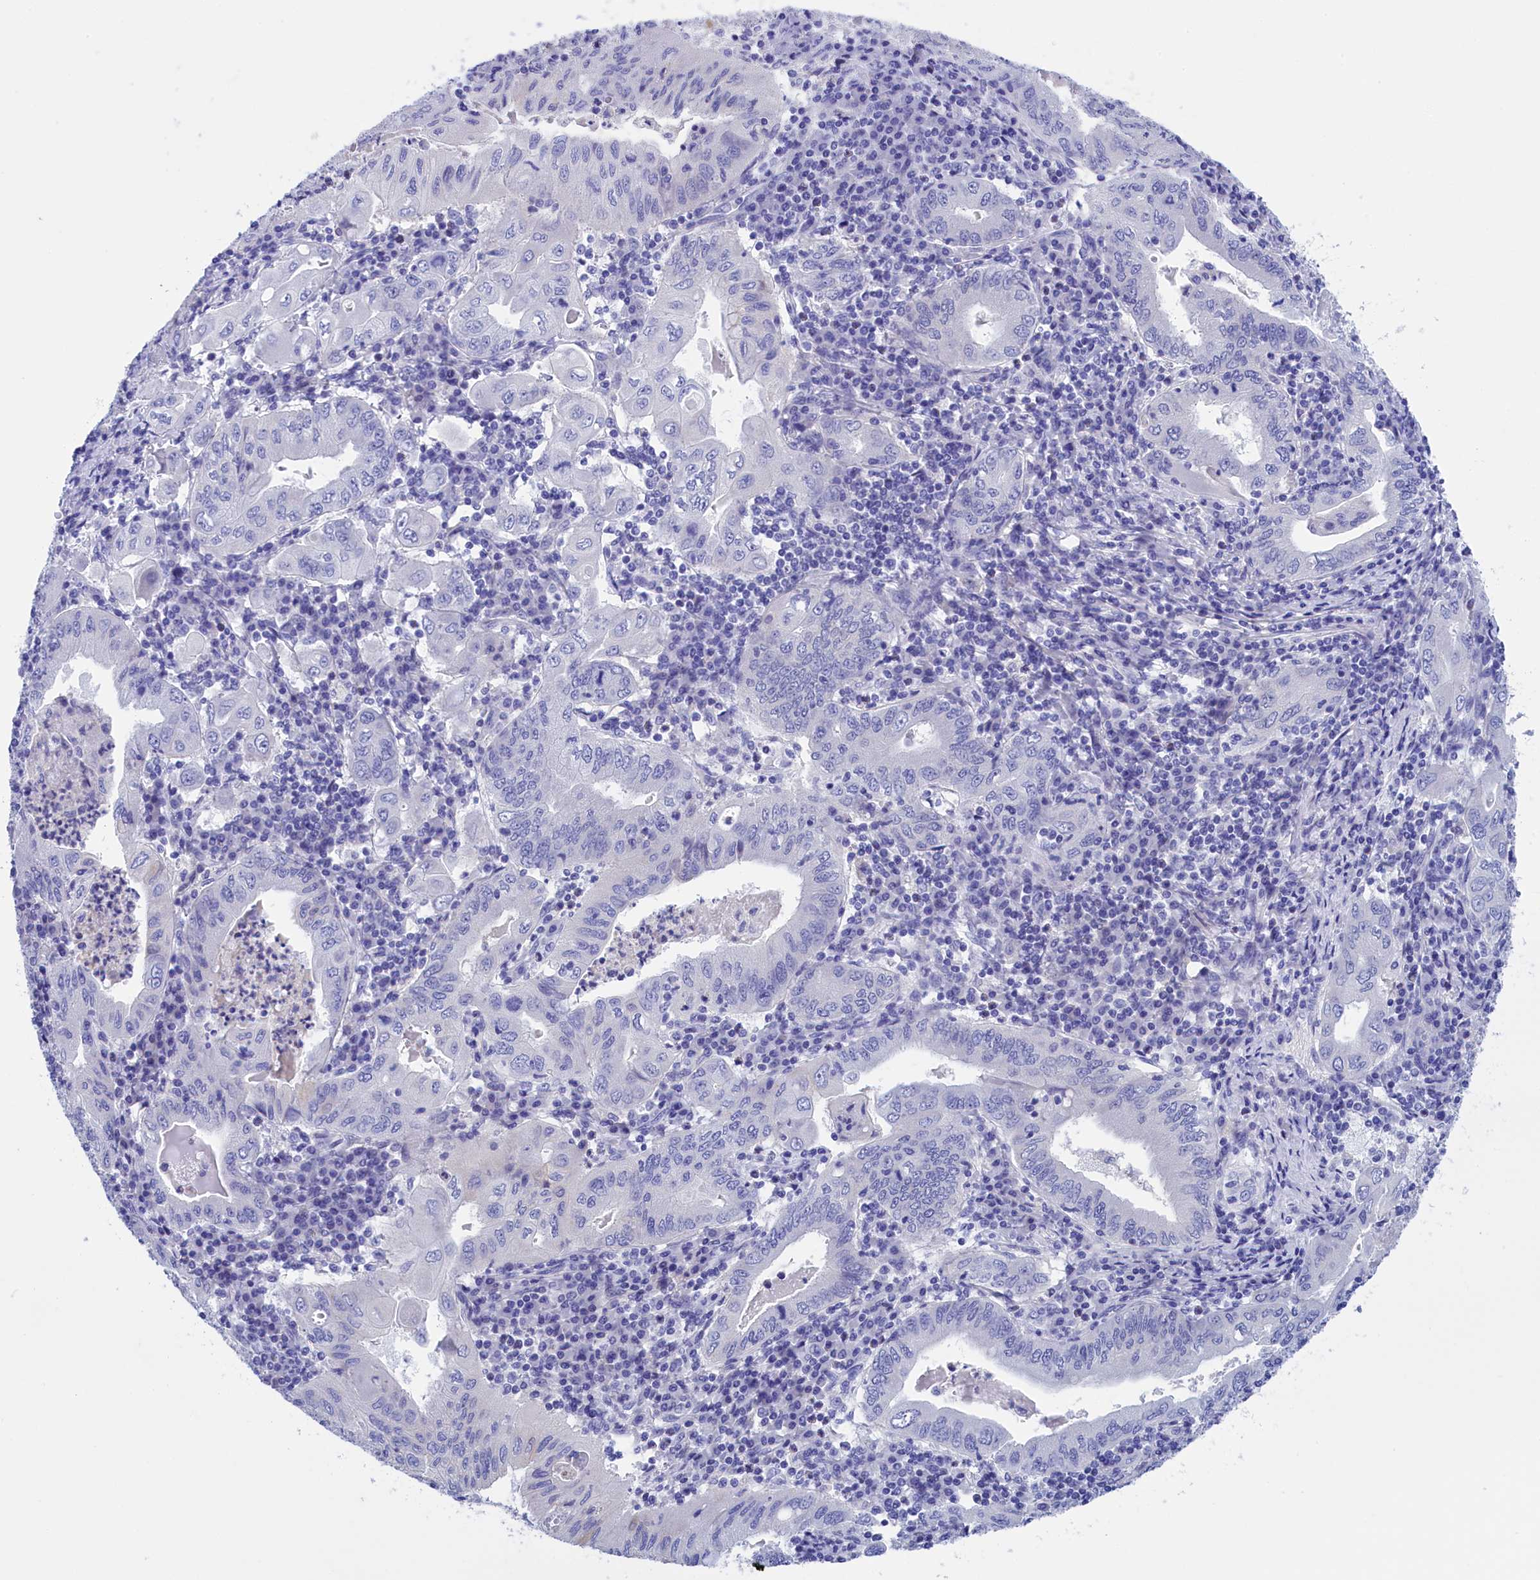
{"staining": {"intensity": "negative", "quantity": "none", "location": "none"}, "tissue": "stomach cancer", "cell_type": "Tumor cells", "image_type": "cancer", "snomed": [{"axis": "morphology", "description": "Normal tissue, NOS"}, {"axis": "morphology", "description": "Adenocarcinoma, NOS"}, {"axis": "topography", "description": "Esophagus"}, {"axis": "topography", "description": "Stomach, upper"}, {"axis": "topography", "description": "Peripheral nerve tissue"}], "caption": "Micrograph shows no significant protein expression in tumor cells of stomach cancer (adenocarcinoma).", "gene": "VPS35L", "patient": {"sex": "male", "age": 62}}